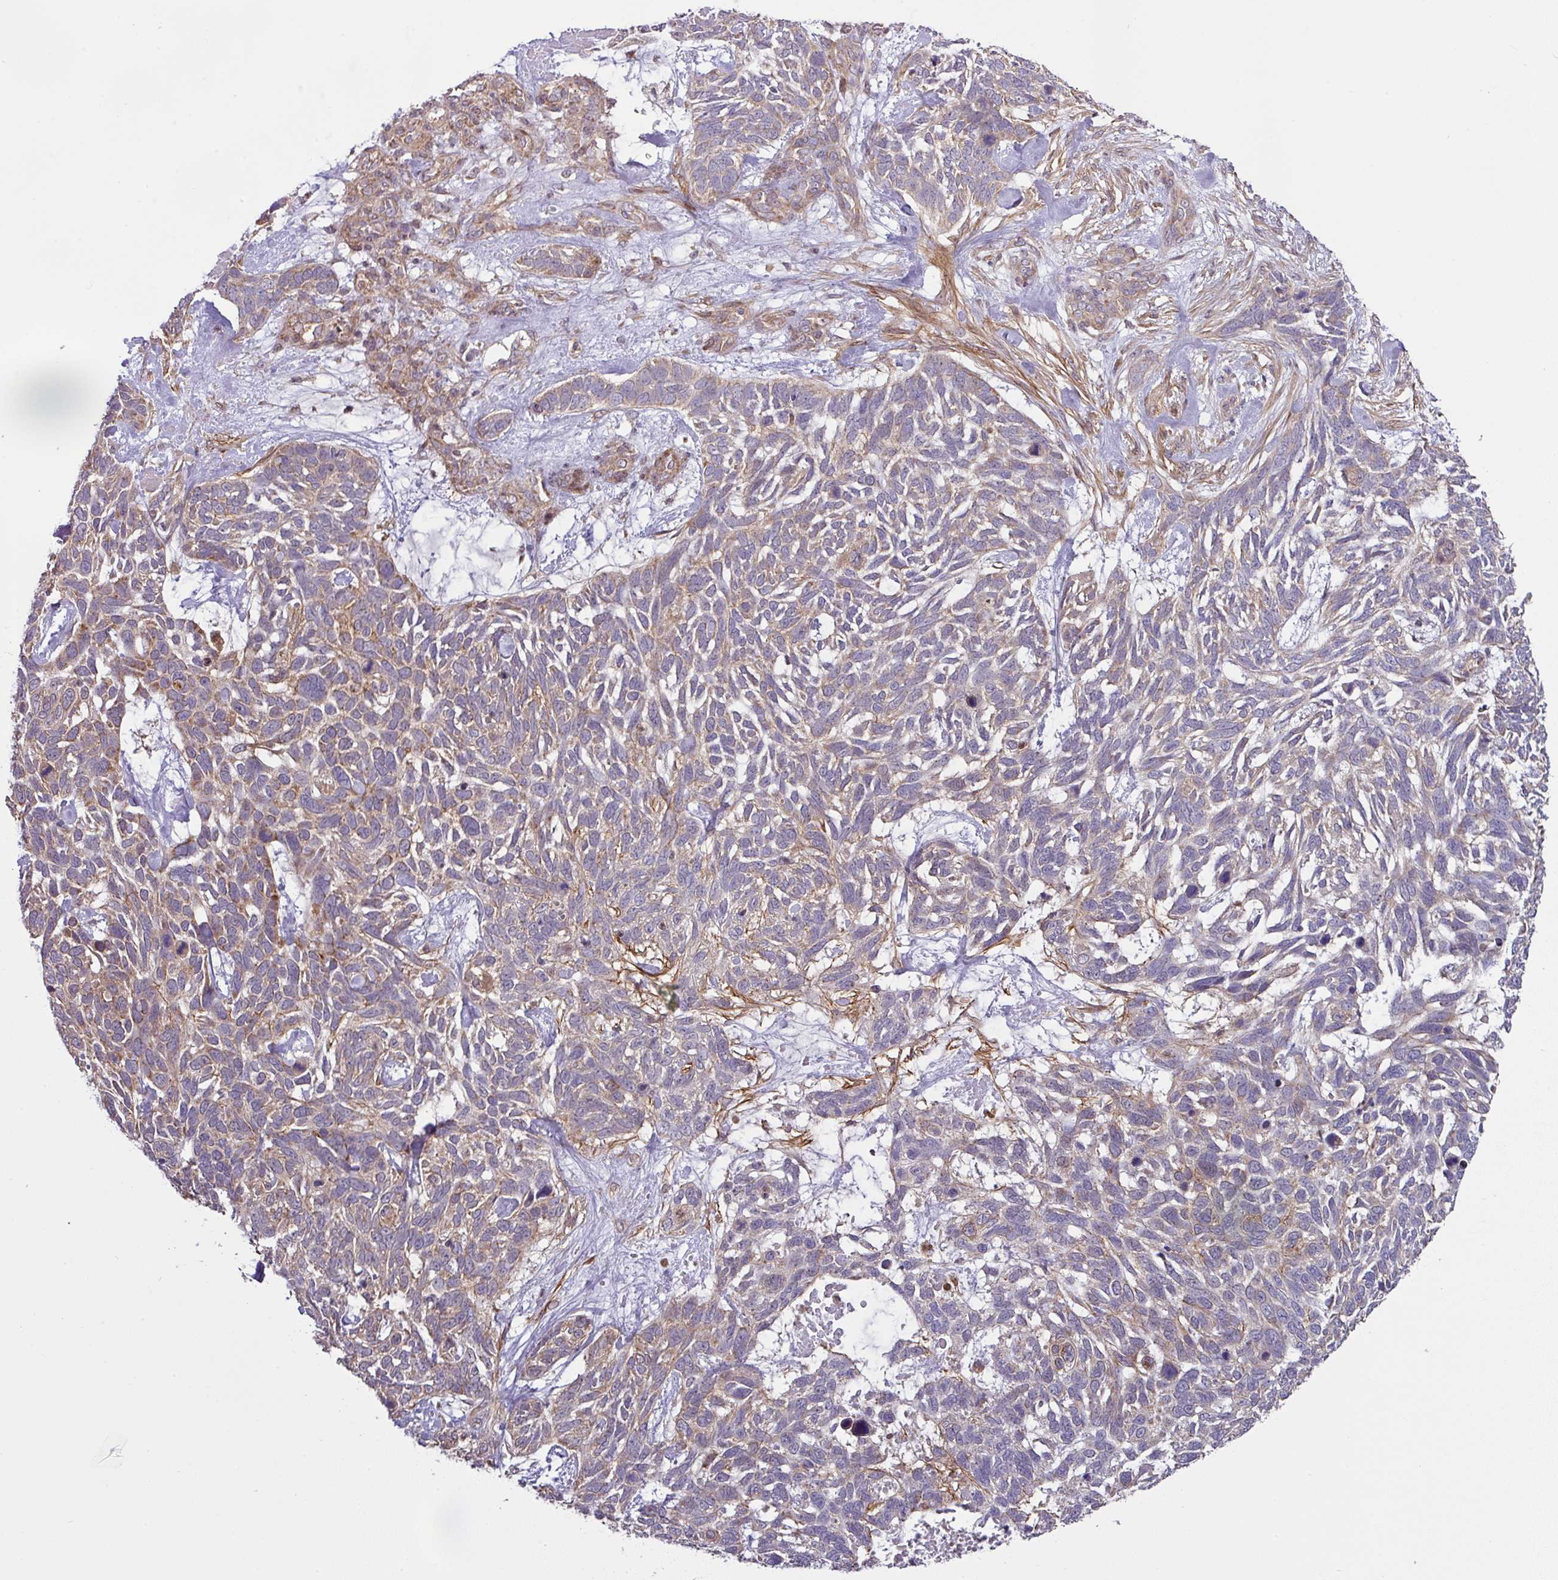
{"staining": {"intensity": "weak", "quantity": "25%-75%", "location": "cytoplasmic/membranous"}, "tissue": "skin cancer", "cell_type": "Tumor cells", "image_type": "cancer", "snomed": [{"axis": "morphology", "description": "Basal cell carcinoma"}, {"axis": "topography", "description": "Skin"}], "caption": "Protein staining displays weak cytoplasmic/membranous expression in about 25%-75% of tumor cells in skin basal cell carcinoma.", "gene": "STK35", "patient": {"sex": "male", "age": 88}}